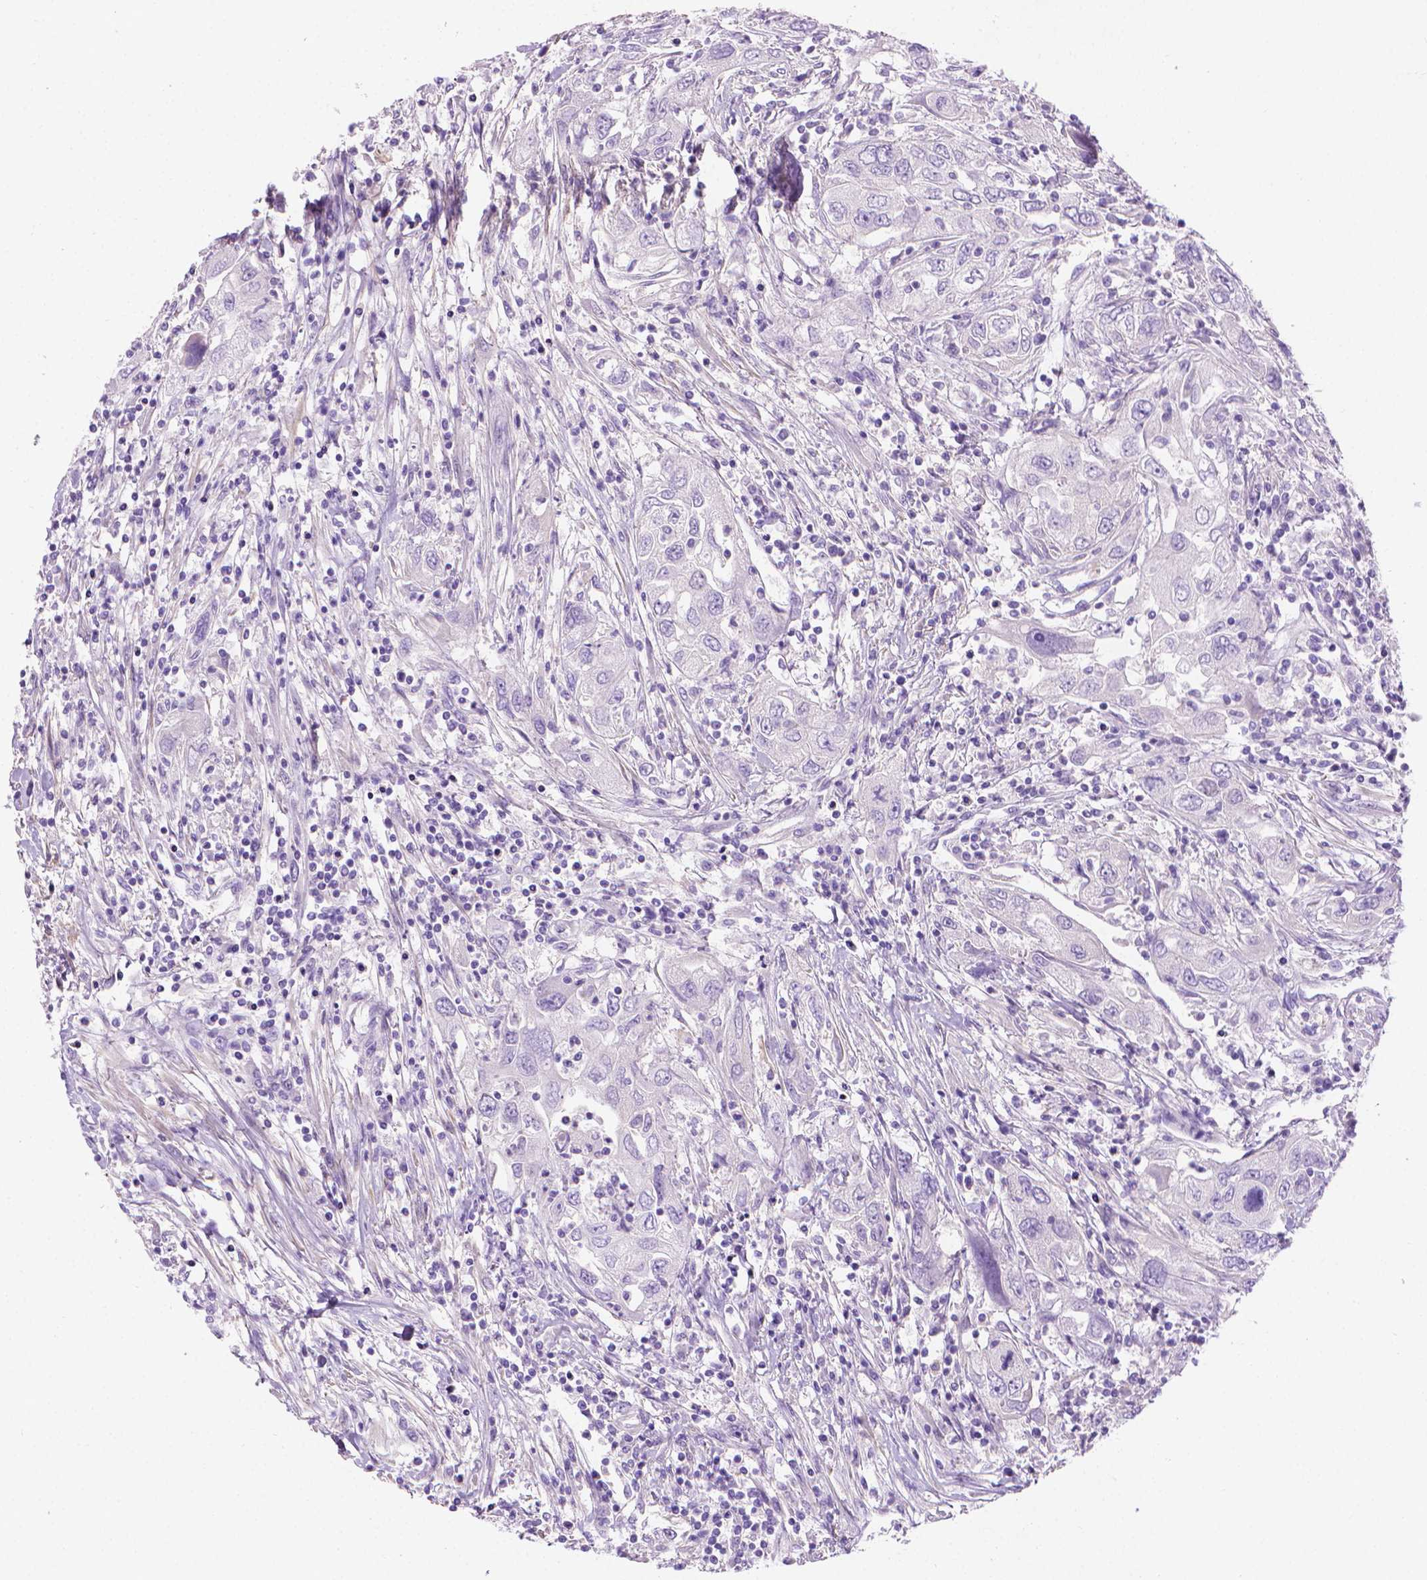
{"staining": {"intensity": "negative", "quantity": "none", "location": "none"}, "tissue": "urothelial cancer", "cell_type": "Tumor cells", "image_type": "cancer", "snomed": [{"axis": "morphology", "description": "Urothelial carcinoma, High grade"}, {"axis": "topography", "description": "Urinary bladder"}], "caption": "This is an immunohistochemistry image of human high-grade urothelial carcinoma. There is no staining in tumor cells.", "gene": "FASN", "patient": {"sex": "male", "age": 76}}